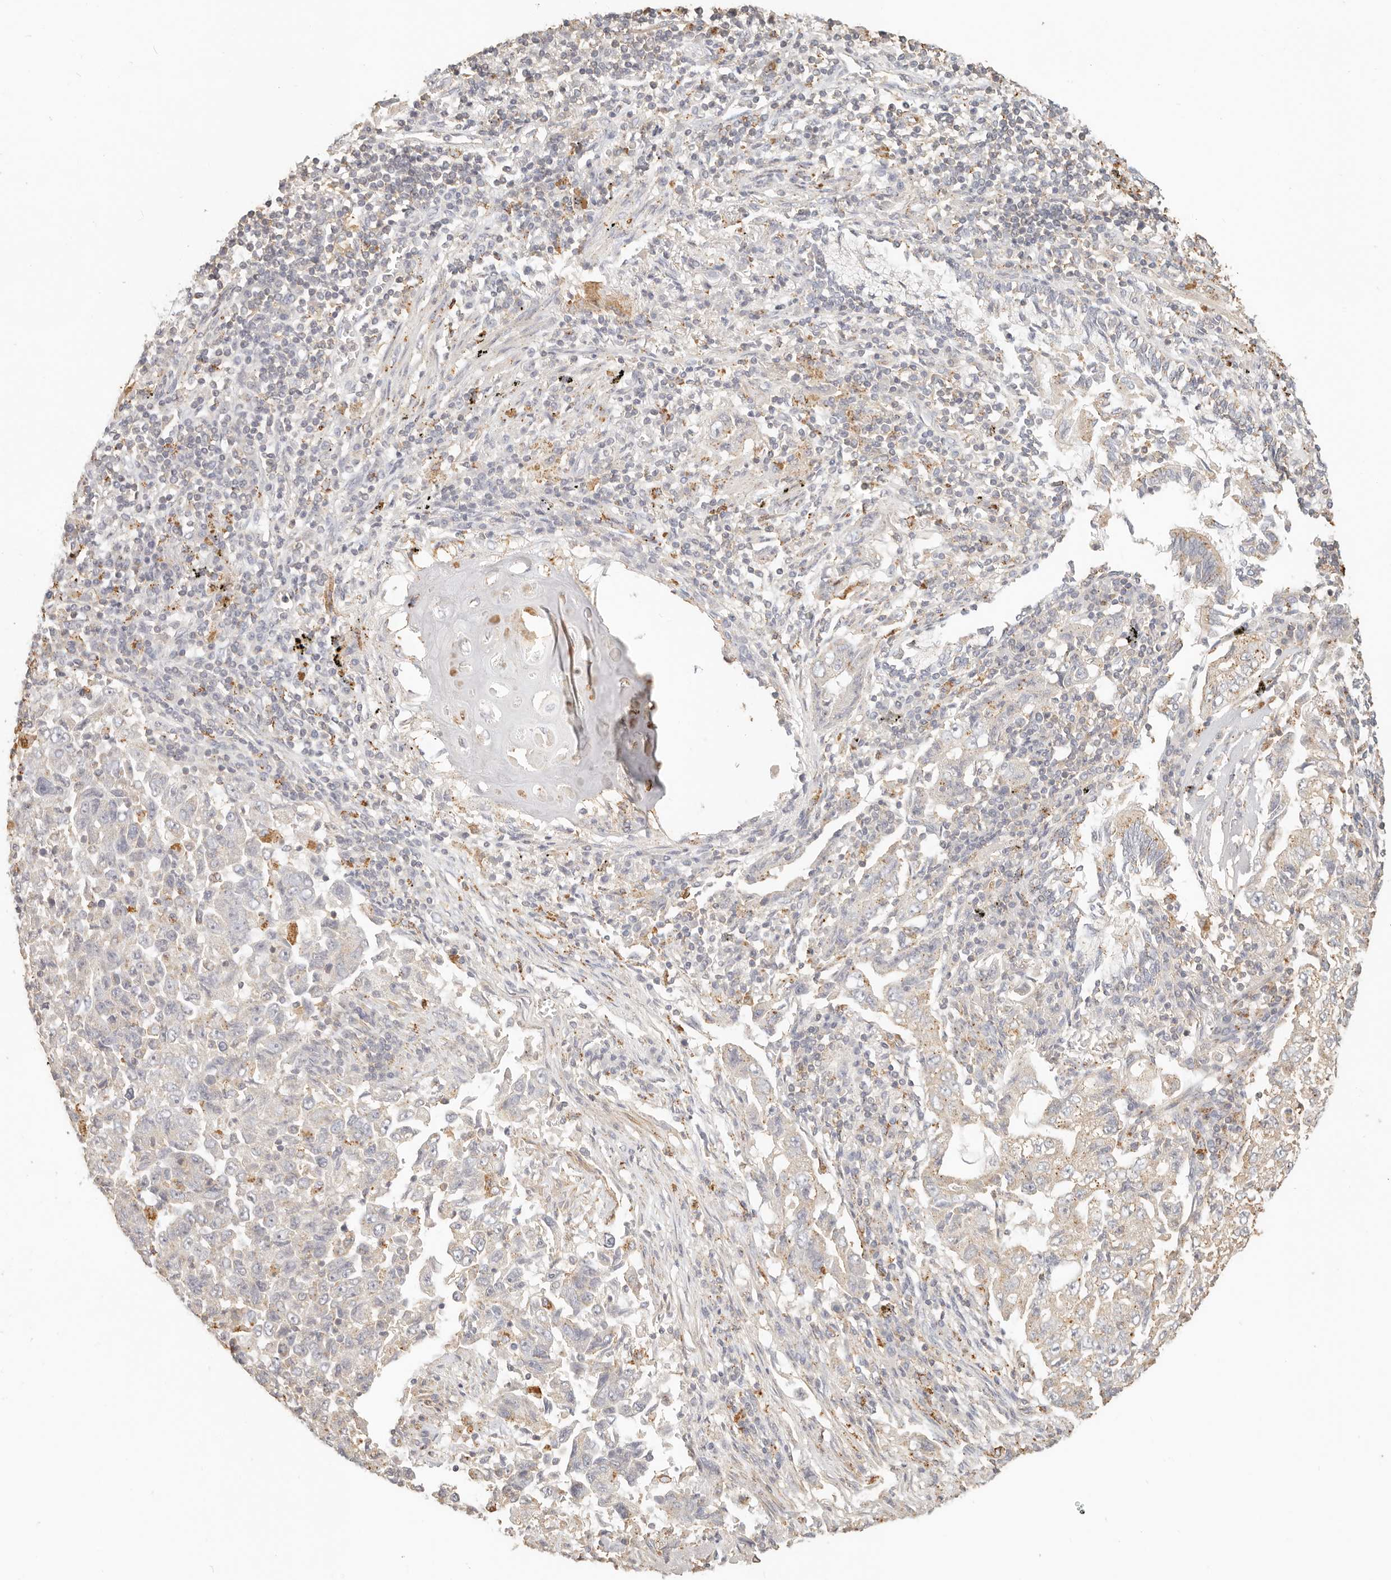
{"staining": {"intensity": "negative", "quantity": "none", "location": "none"}, "tissue": "lung cancer", "cell_type": "Tumor cells", "image_type": "cancer", "snomed": [{"axis": "morphology", "description": "Adenocarcinoma, NOS"}, {"axis": "topography", "description": "Lung"}], "caption": "High power microscopy micrograph of an immunohistochemistry image of lung cancer, revealing no significant positivity in tumor cells. Nuclei are stained in blue.", "gene": "CNMD", "patient": {"sex": "female", "age": 51}}